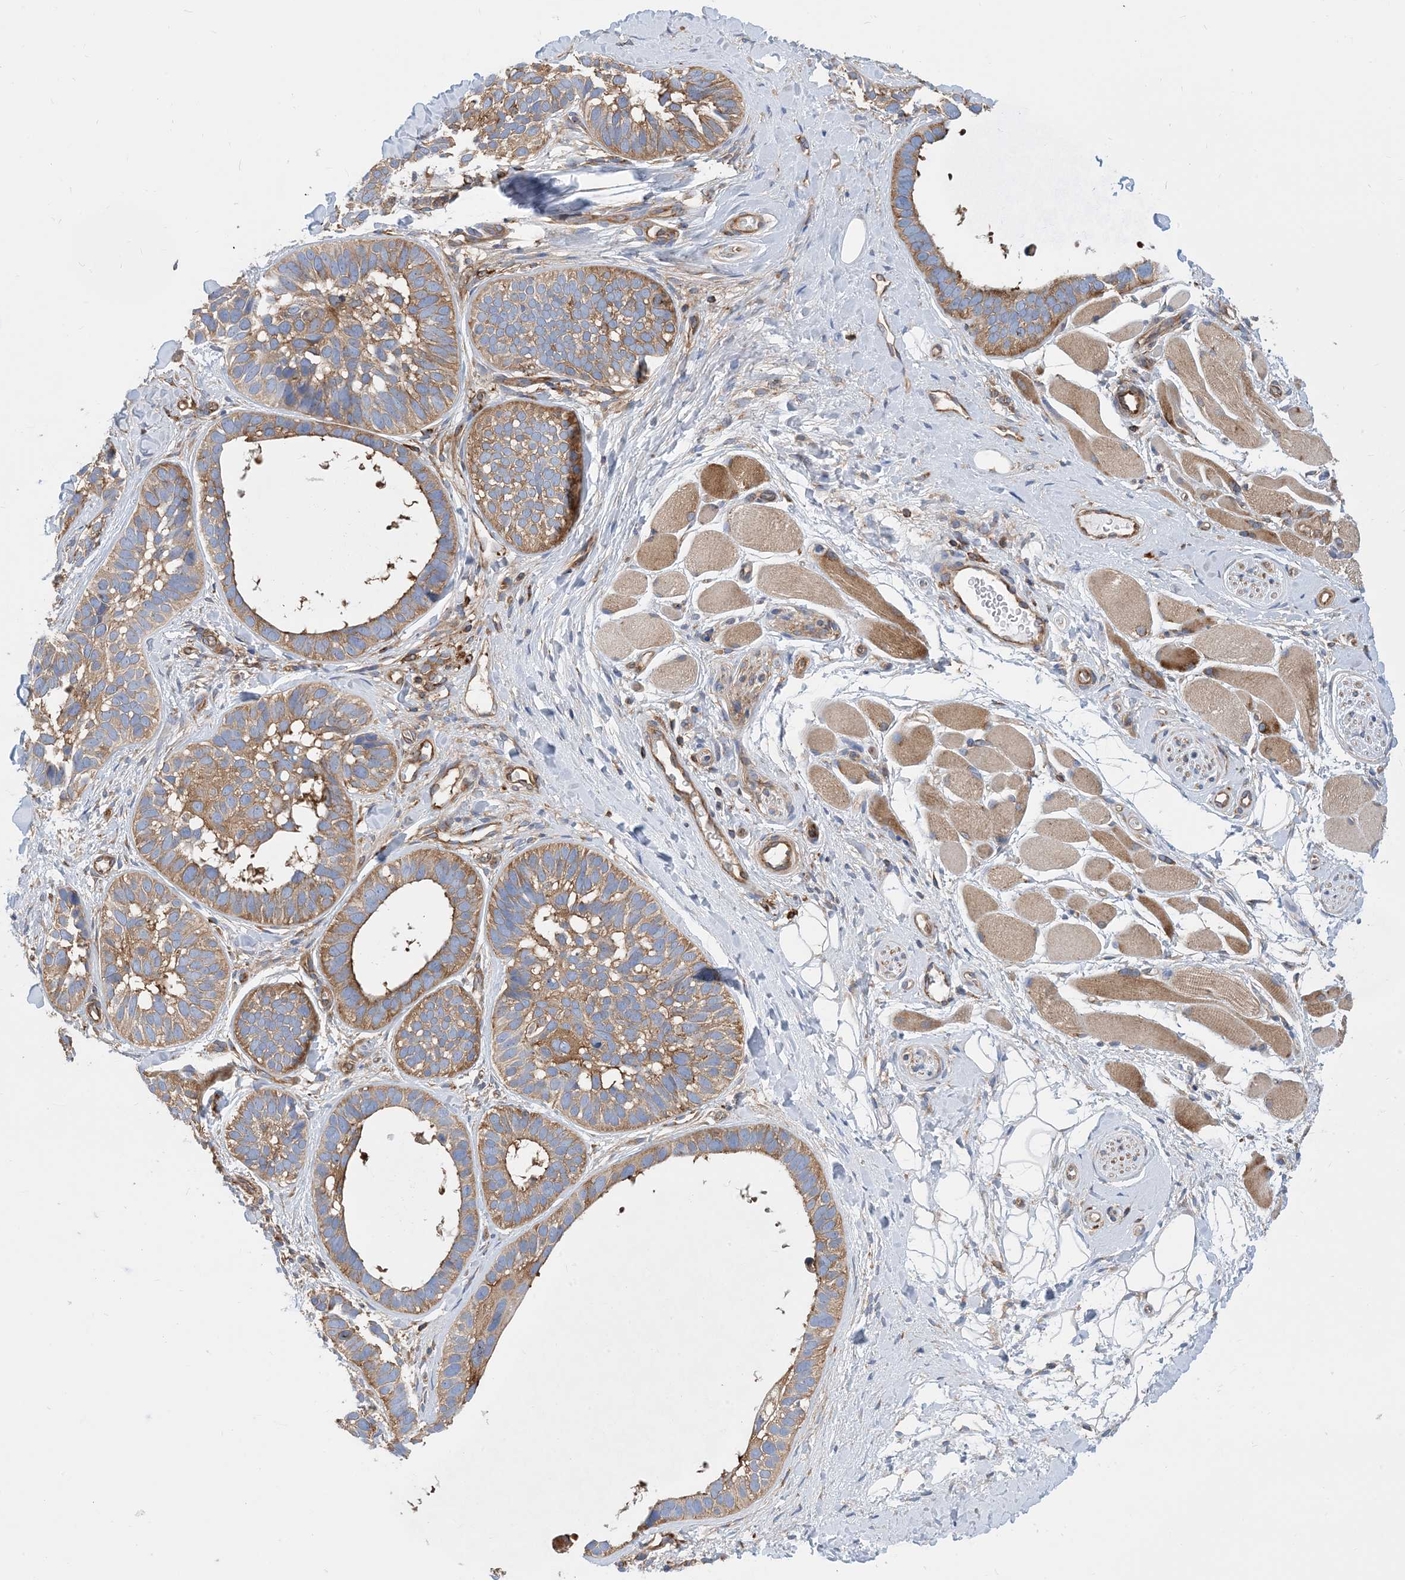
{"staining": {"intensity": "moderate", "quantity": ">75%", "location": "cytoplasmic/membranous"}, "tissue": "skin cancer", "cell_type": "Tumor cells", "image_type": "cancer", "snomed": [{"axis": "morphology", "description": "Basal cell carcinoma"}, {"axis": "topography", "description": "Skin"}], "caption": "The photomicrograph demonstrates a brown stain indicating the presence of a protein in the cytoplasmic/membranous of tumor cells in skin cancer.", "gene": "DYNC1LI1", "patient": {"sex": "male", "age": 62}}